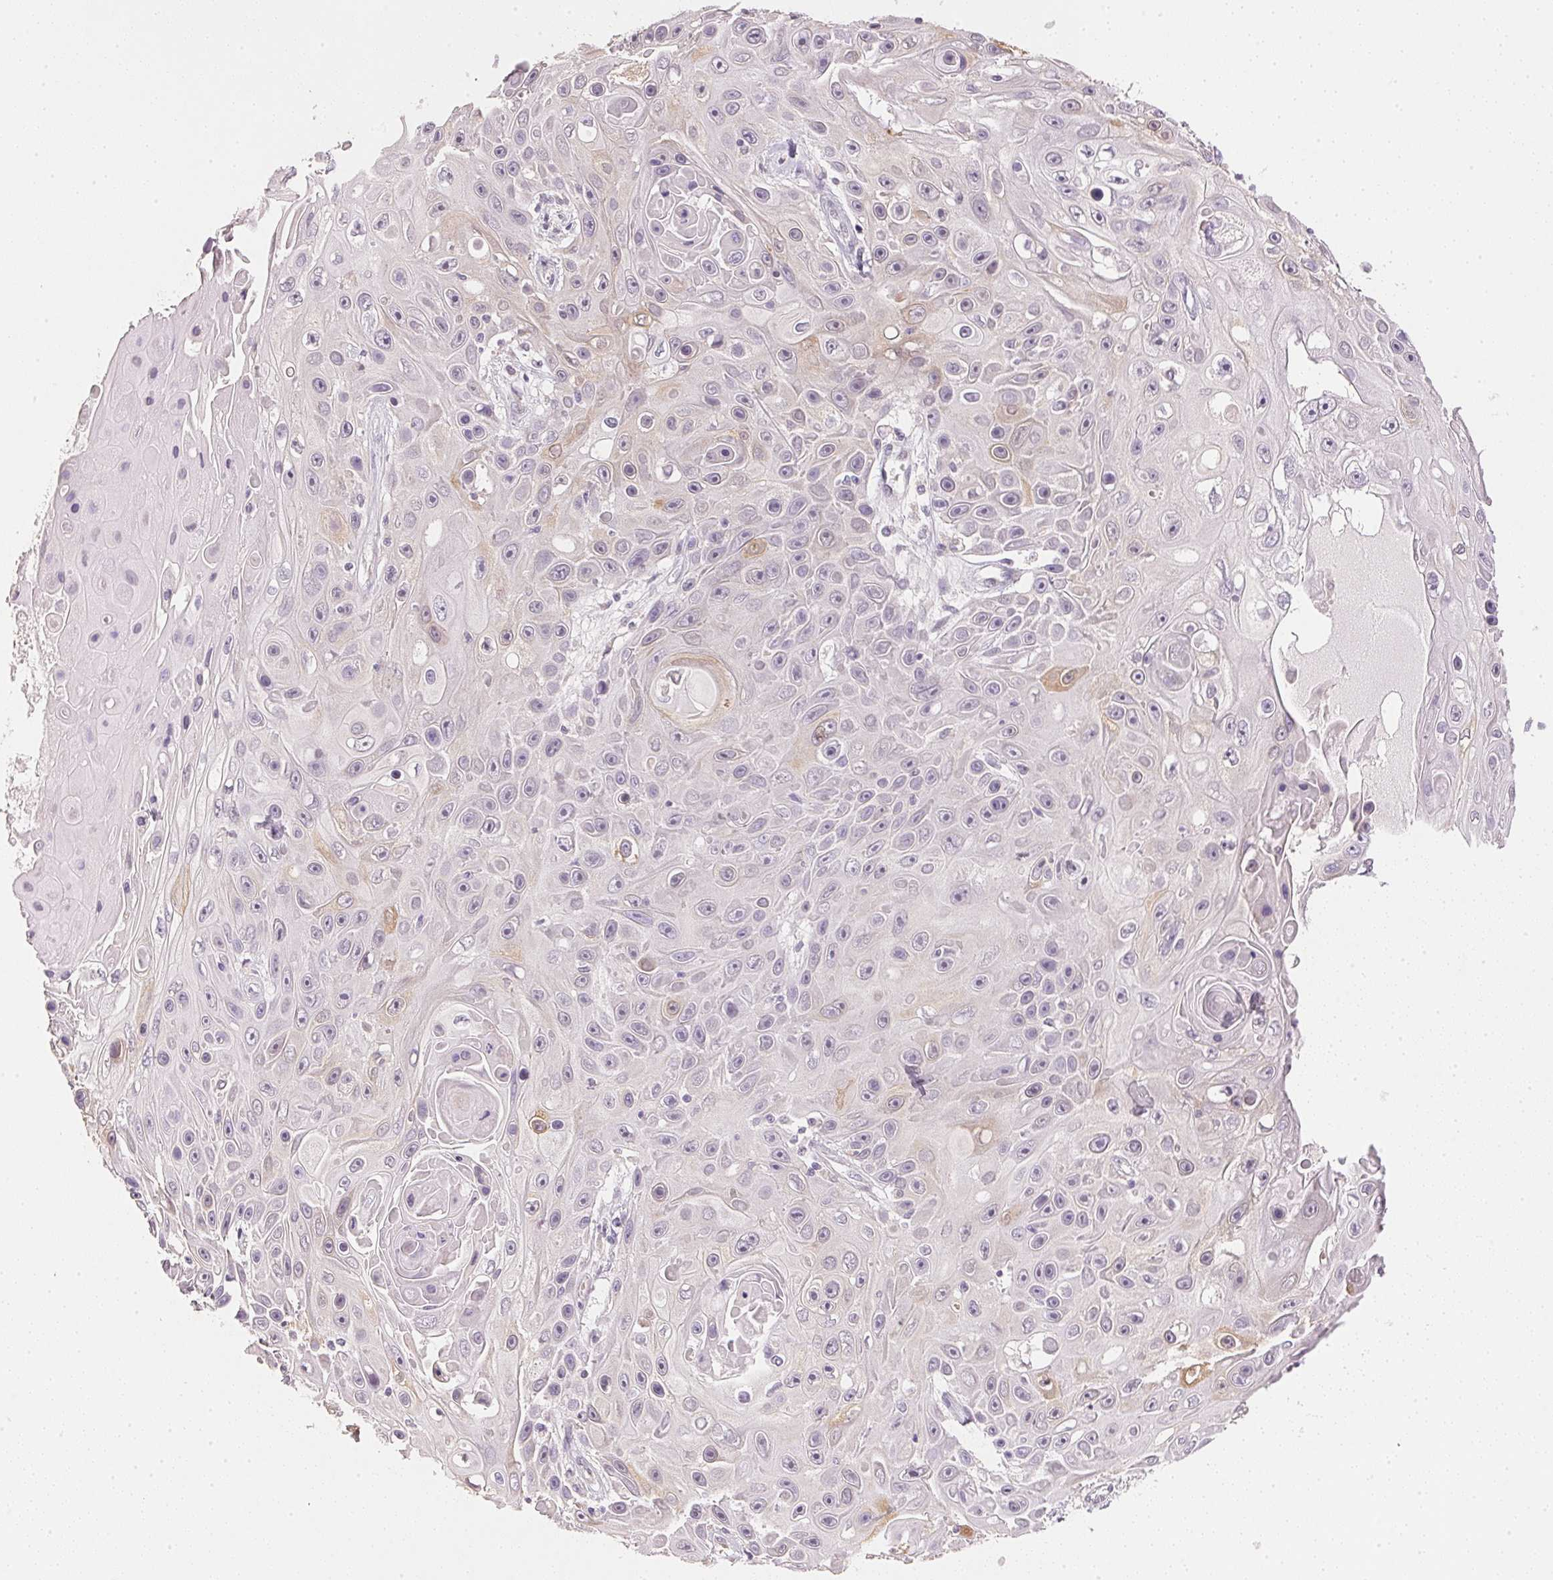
{"staining": {"intensity": "negative", "quantity": "none", "location": "none"}, "tissue": "skin cancer", "cell_type": "Tumor cells", "image_type": "cancer", "snomed": [{"axis": "morphology", "description": "Squamous cell carcinoma, NOS"}, {"axis": "topography", "description": "Skin"}], "caption": "Immunohistochemistry micrograph of neoplastic tissue: human skin squamous cell carcinoma stained with DAB (3,3'-diaminobenzidine) reveals no significant protein staining in tumor cells.", "gene": "DHCR24", "patient": {"sex": "male", "age": 82}}